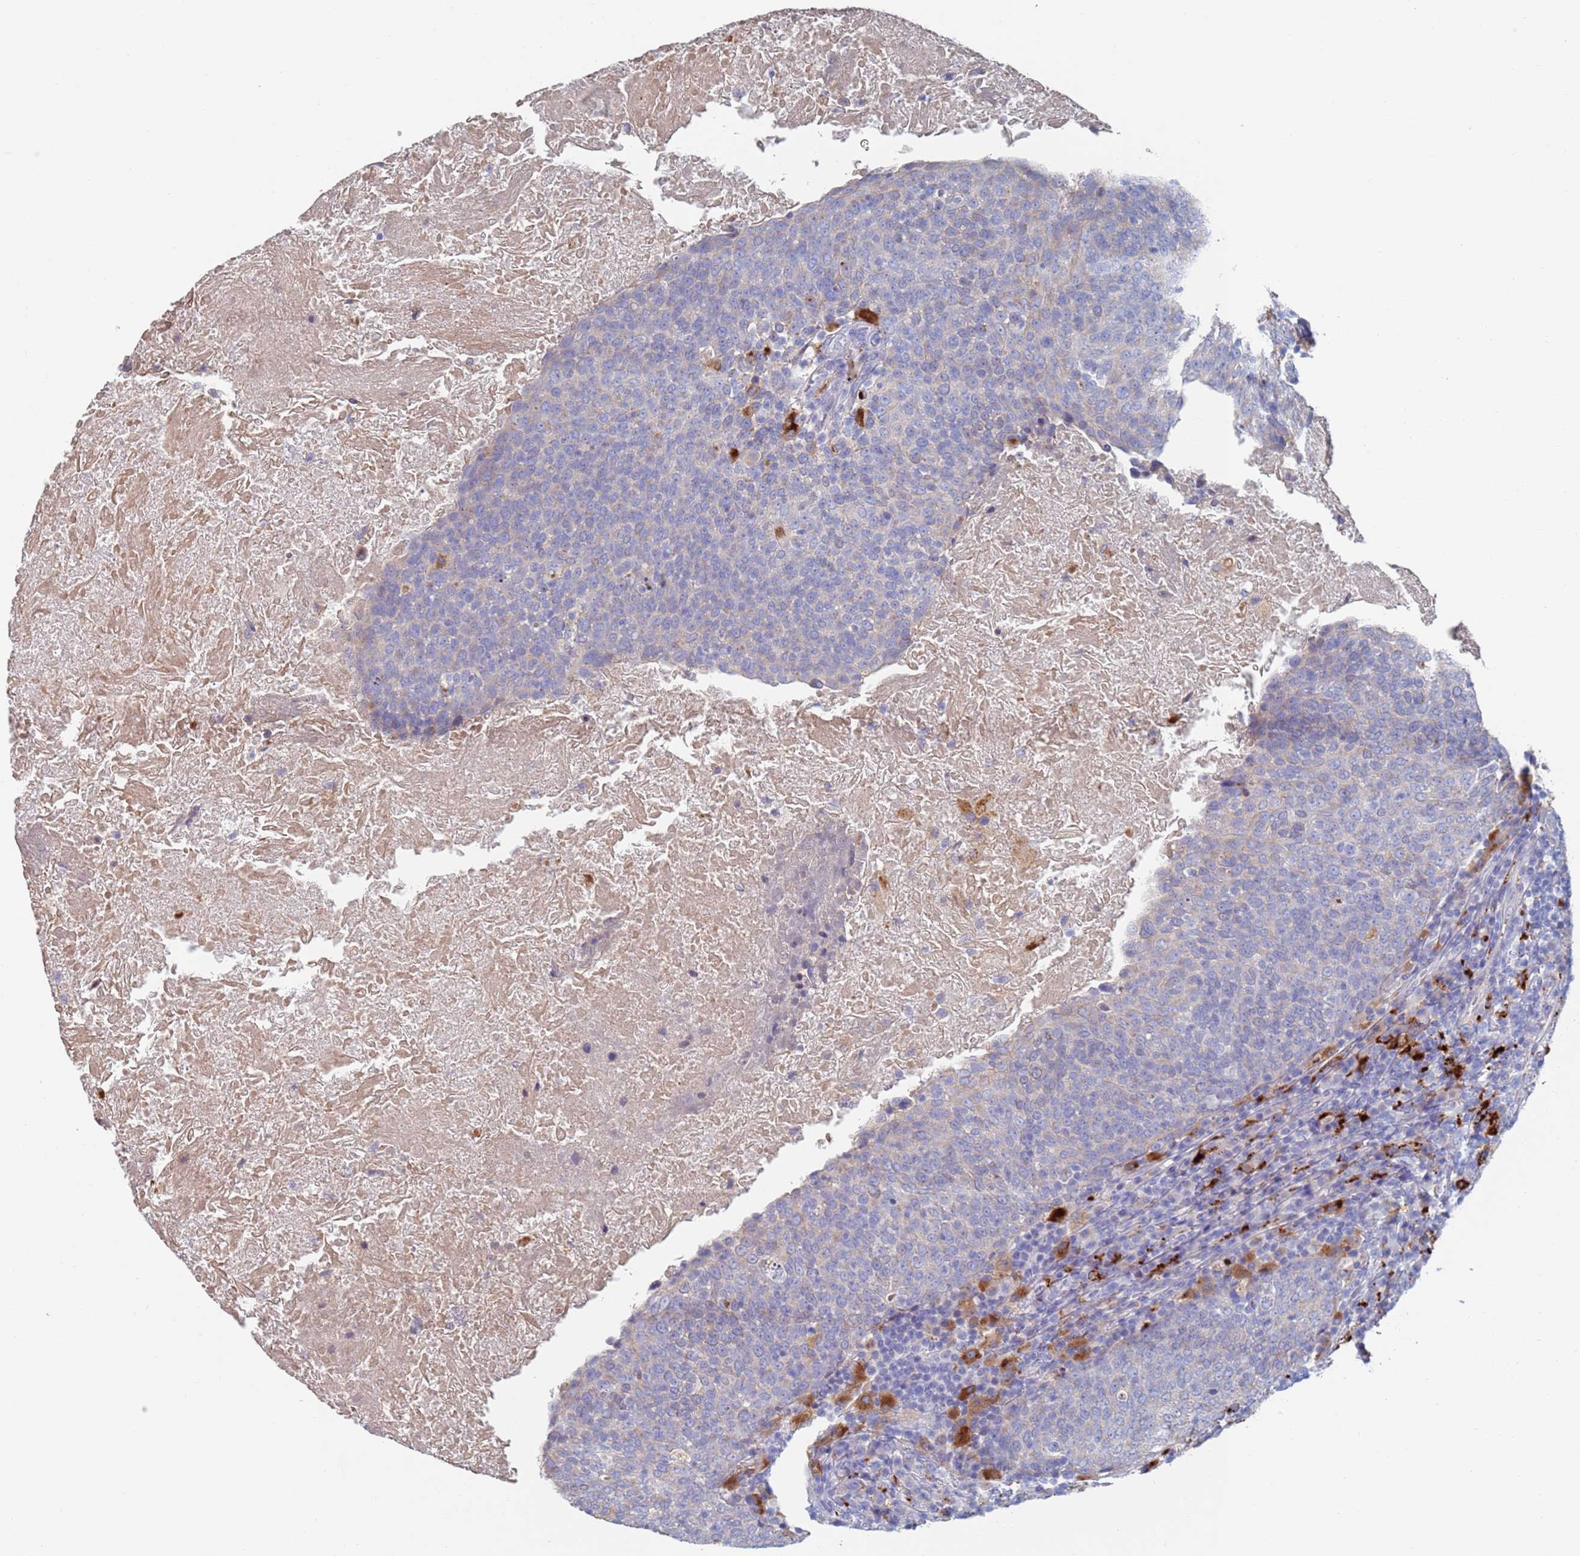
{"staining": {"intensity": "negative", "quantity": "none", "location": "none"}, "tissue": "head and neck cancer", "cell_type": "Tumor cells", "image_type": "cancer", "snomed": [{"axis": "morphology", "description": "Squamous cell carcinoma, NOS"}, {"axis": "morphology", "description": "Squamous cell carcinoma, metastatic, NOS"}, {"axis": "topography", "description": "Lymph node"}, {"axis": "topography", "description": "Head-Neck"}], "caption": "DAB (3,3'-diaminobenzidine) immunohistochemical staining of head and neck cancer (squamous cell carcinoma) reveals no significant staining in tumor cells. (DAB (3,3'-diaminobenzidine) immunohistochemistry with hematoxylin counter stain).", "gene": "FUCA1", "patient": {"sex": "male", "age": 62}}